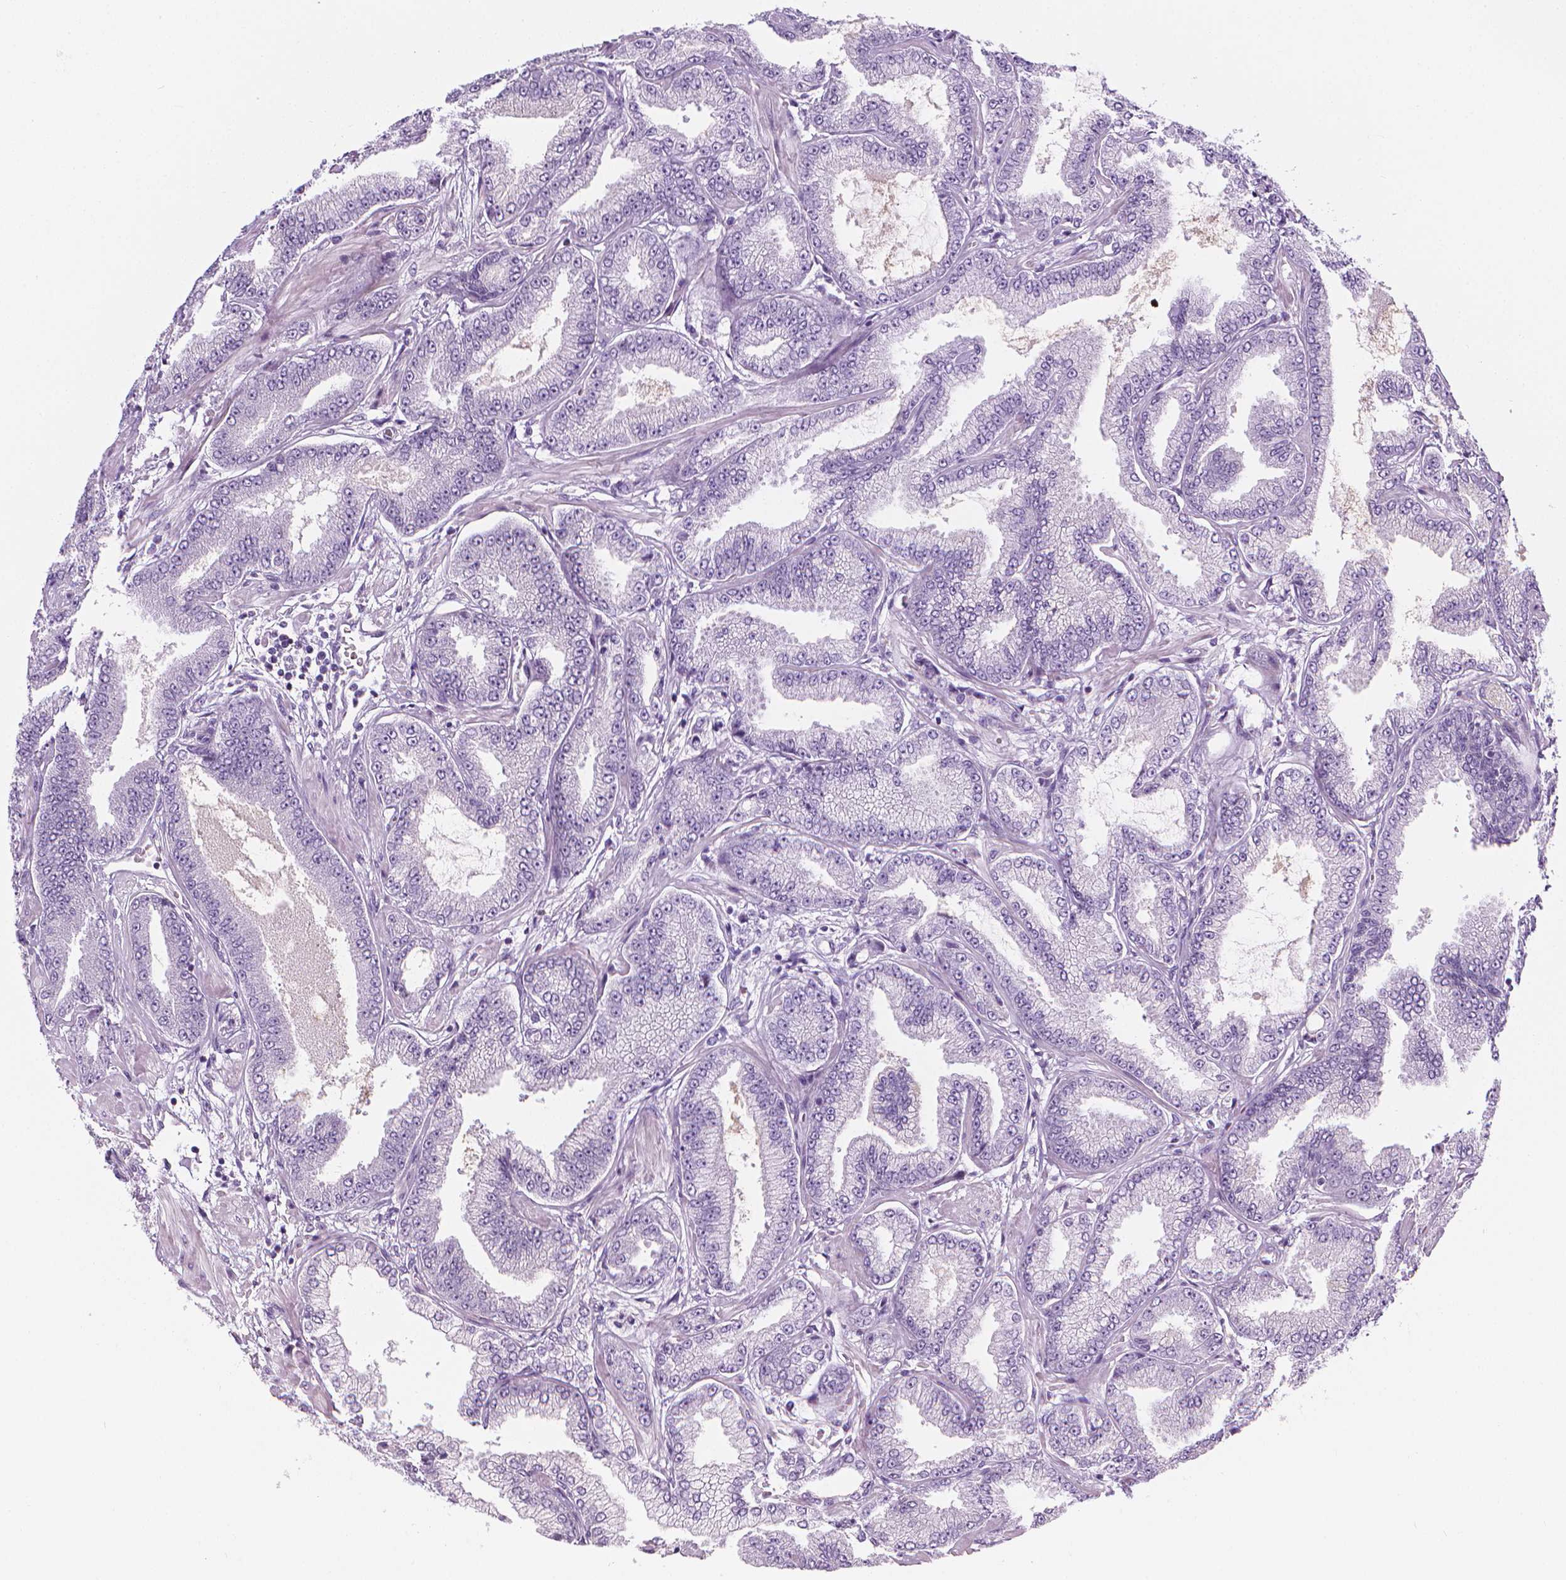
{"staining": {"intensity": "negative", "quantity": "none", "location": "none"}, "tissue": "prostate cancer", "cell_type": "Tumor cells", "image_type": "cancer", "snomed": [{"axis": "morphology", "description": "Adenocarcinoma, Low grade"}, {"axis": "topography", "description": "Prostate"}], "caption": "Human prostate cancer (low-grade adenocarcinoma) stained for a protein using immunohistochemistry (IHC) reveals no positivity in tumor cells.", "gene": "DCAF8L1", "patient": {"sex": "male", "age": 55}}